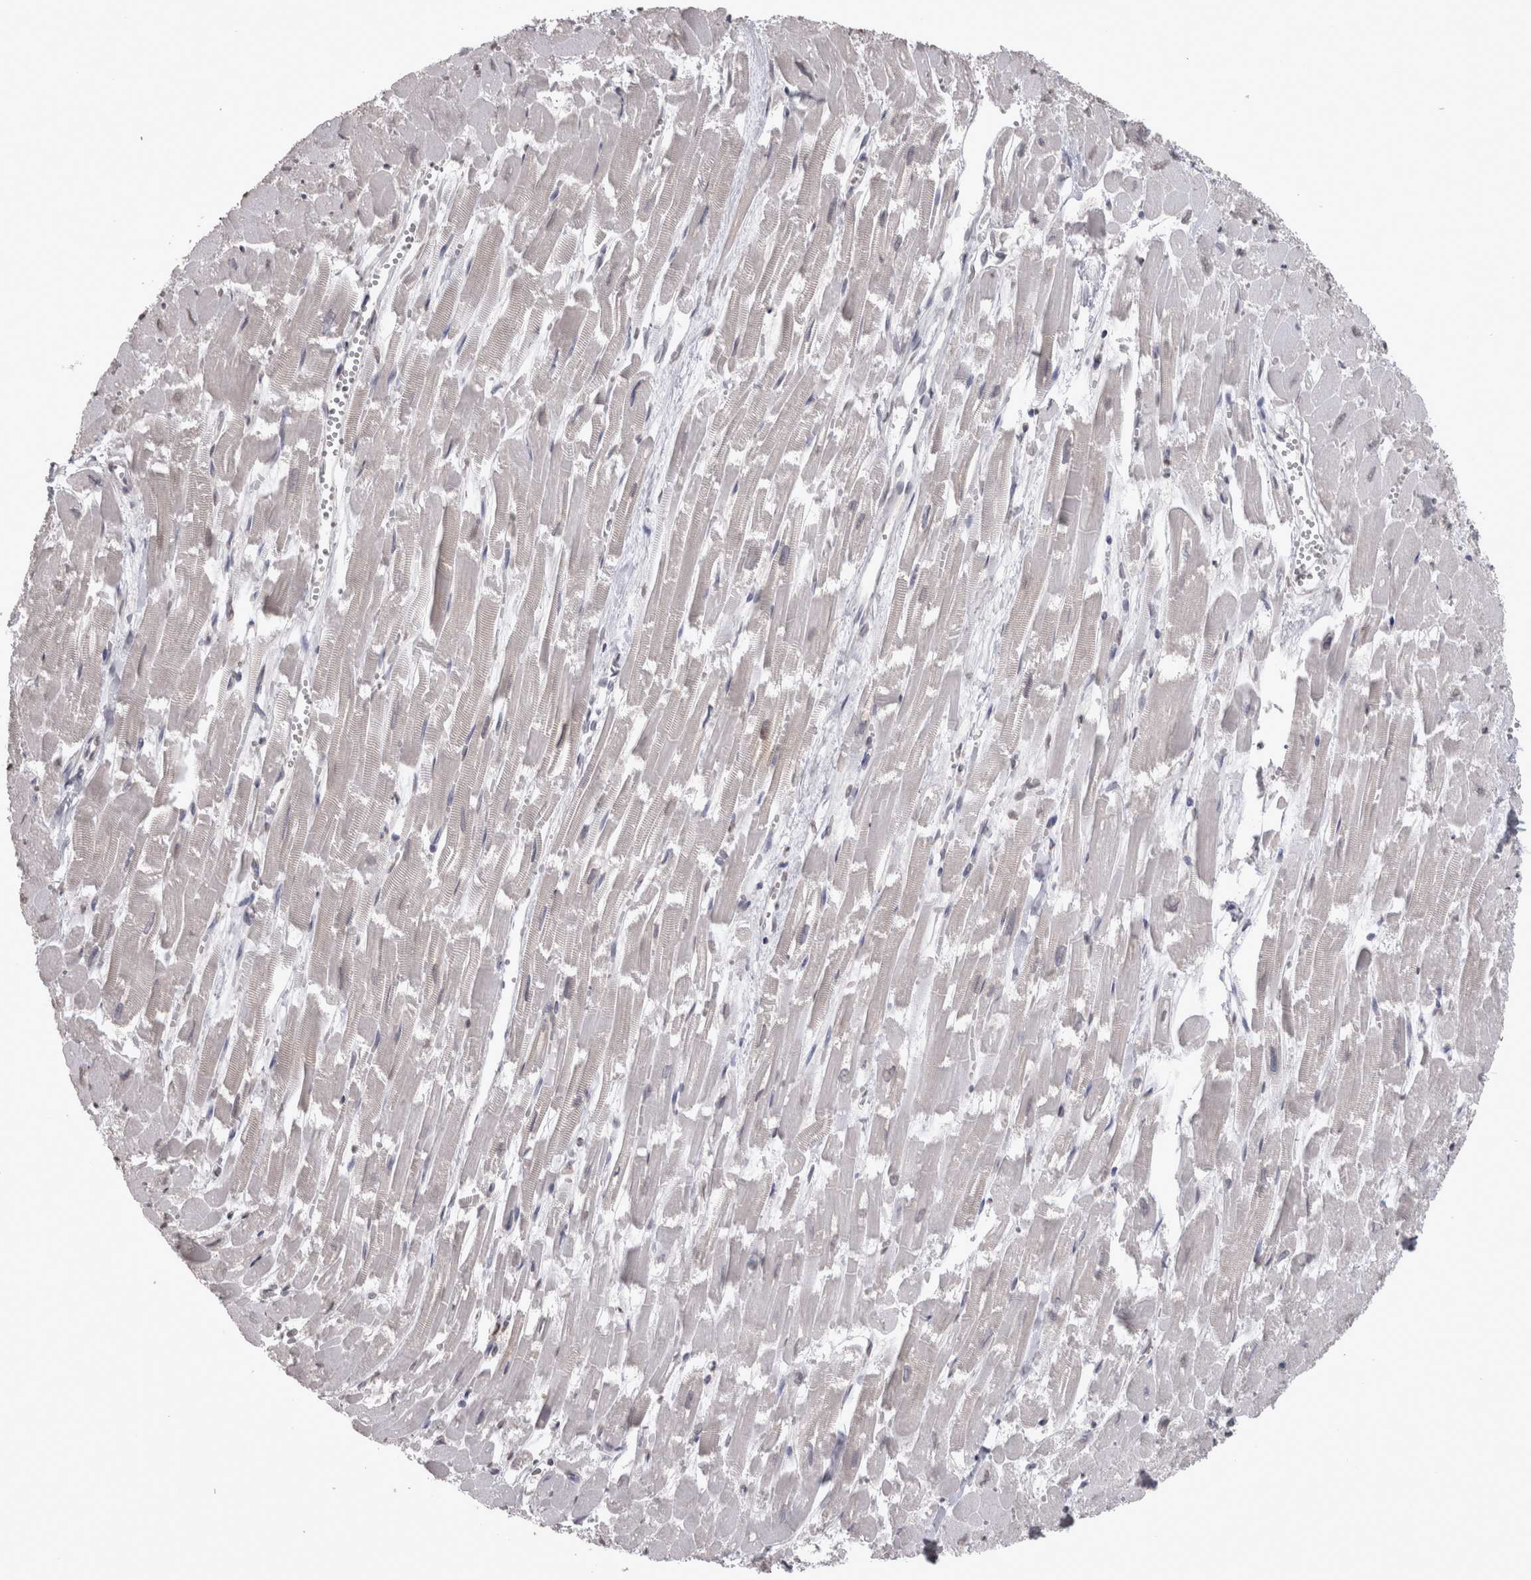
{"staining": {"intensity": "negative", "quantity": "none", "location": "none"}, "tissue": "heart muscle", "cell_type": "Cardiomyocytes", "image_type": "normal", "snomed": [{"axis": "morphology", "description": "Normal tissue, NOS"}, {"axis": "topography", "description": "Heart"}], "caption": "Cardiomyocytes show no significant protein expression in unremarkable heart muscle. The staining is performed using DAB (3,3'-diaminobenzidine) brown chromogen with nuclei counter-stained in using hematoxylin.", "gene": "LAX1", "patient": {"sex": "male", "age": 54}}